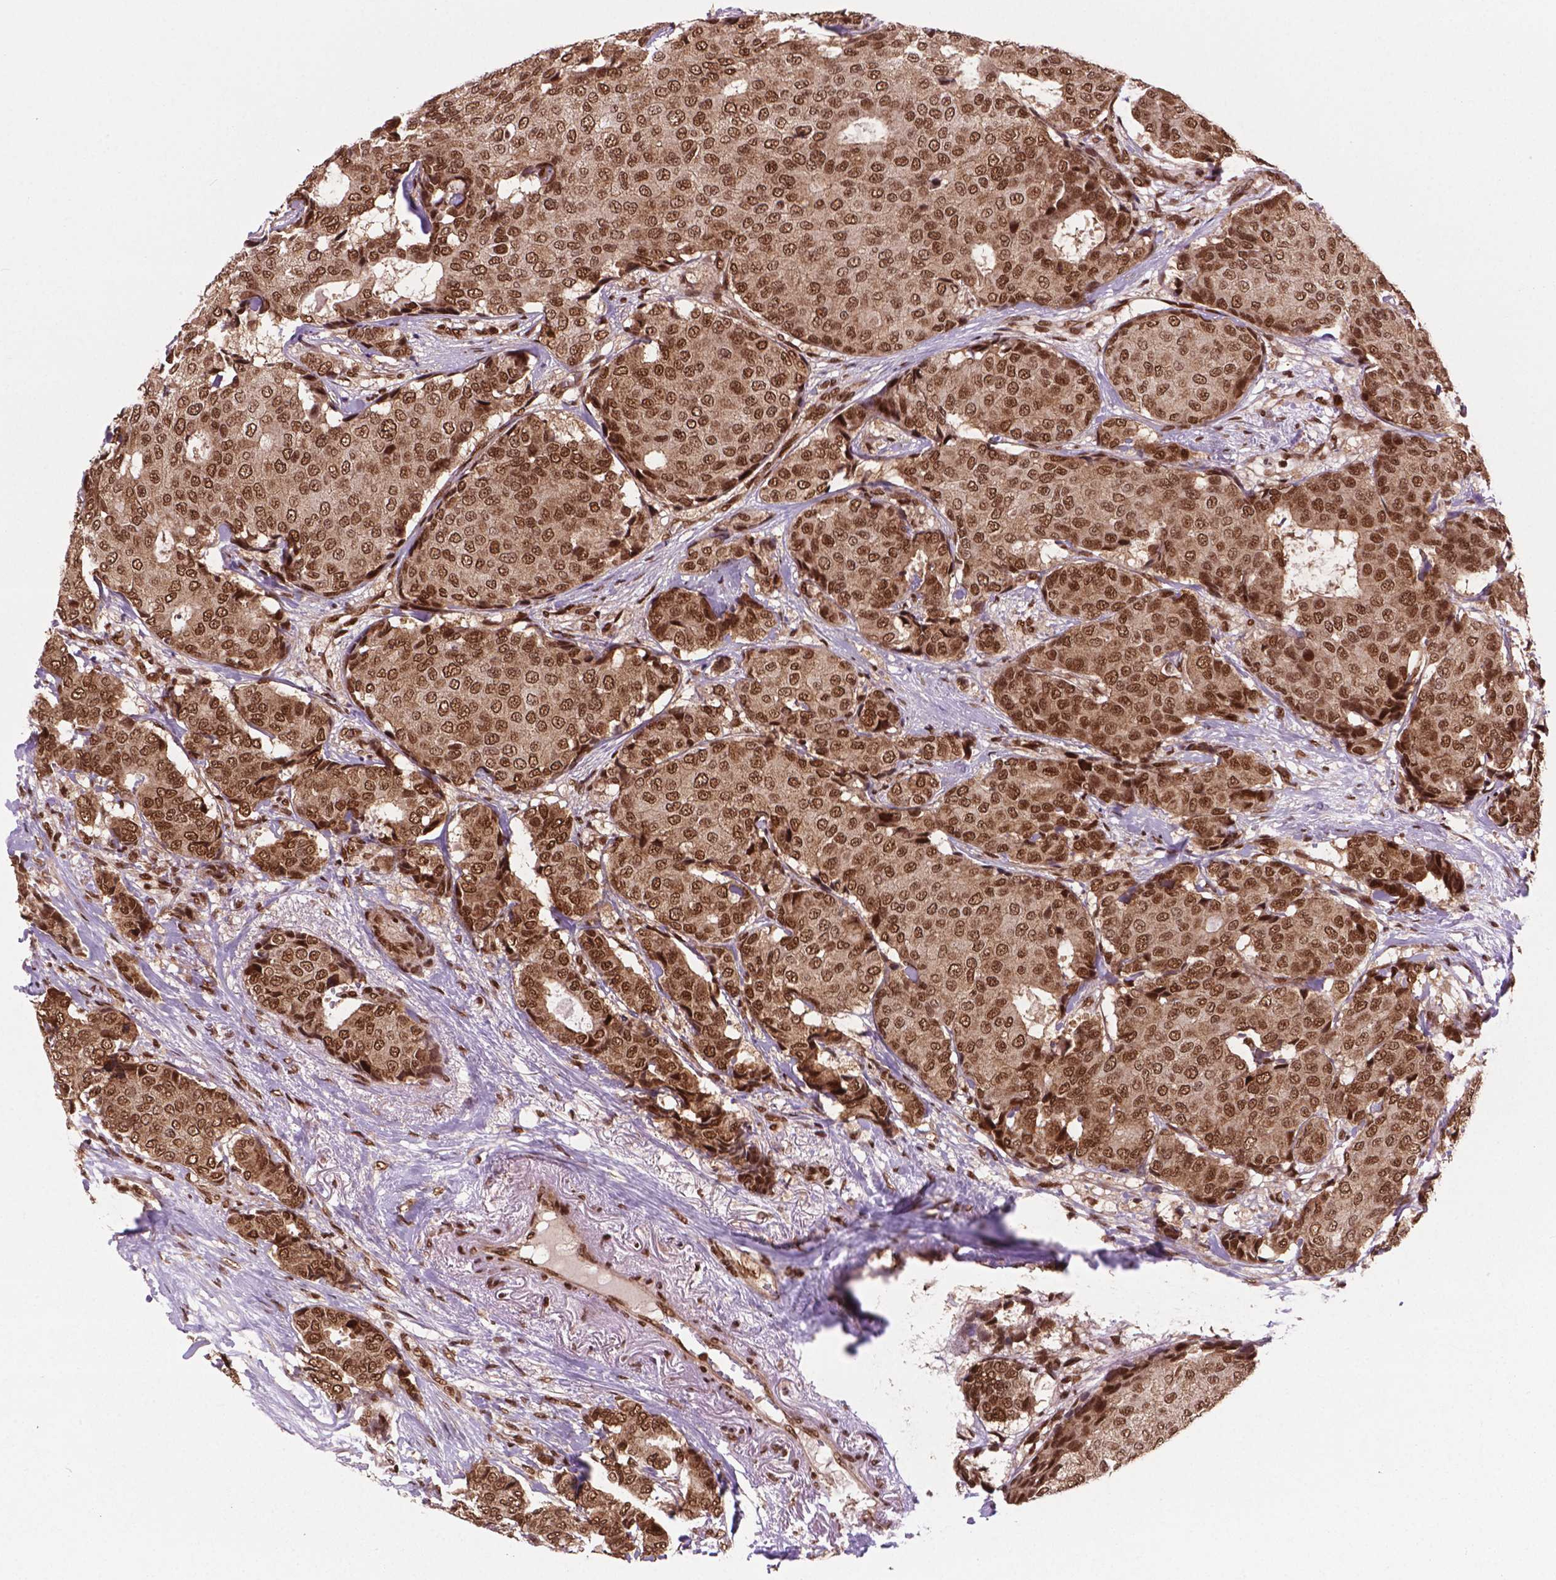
{"staining": {"intensity": "moderate", "quantity": ">75%", "location": "cytoplasmic/membranous,nuclear"}, "tissue": "breast cancer", "cell_type": "Tumor cells", "image_type": "cancer", "snomed": [{"axis": "morphology", "description": "Duct carcinoma"}, {"axis": "topography", "description": "Breast"}], "caption": "About >75% of tumor cells in human breast invasive ductal carcinoma demonstrate moderate cytoplasmic/membranous and nuclear protein expression as visualized by brown immunohistochemical staining.", "gene": "SIRT6", "patient": {"sex": "female", "age": 75}}